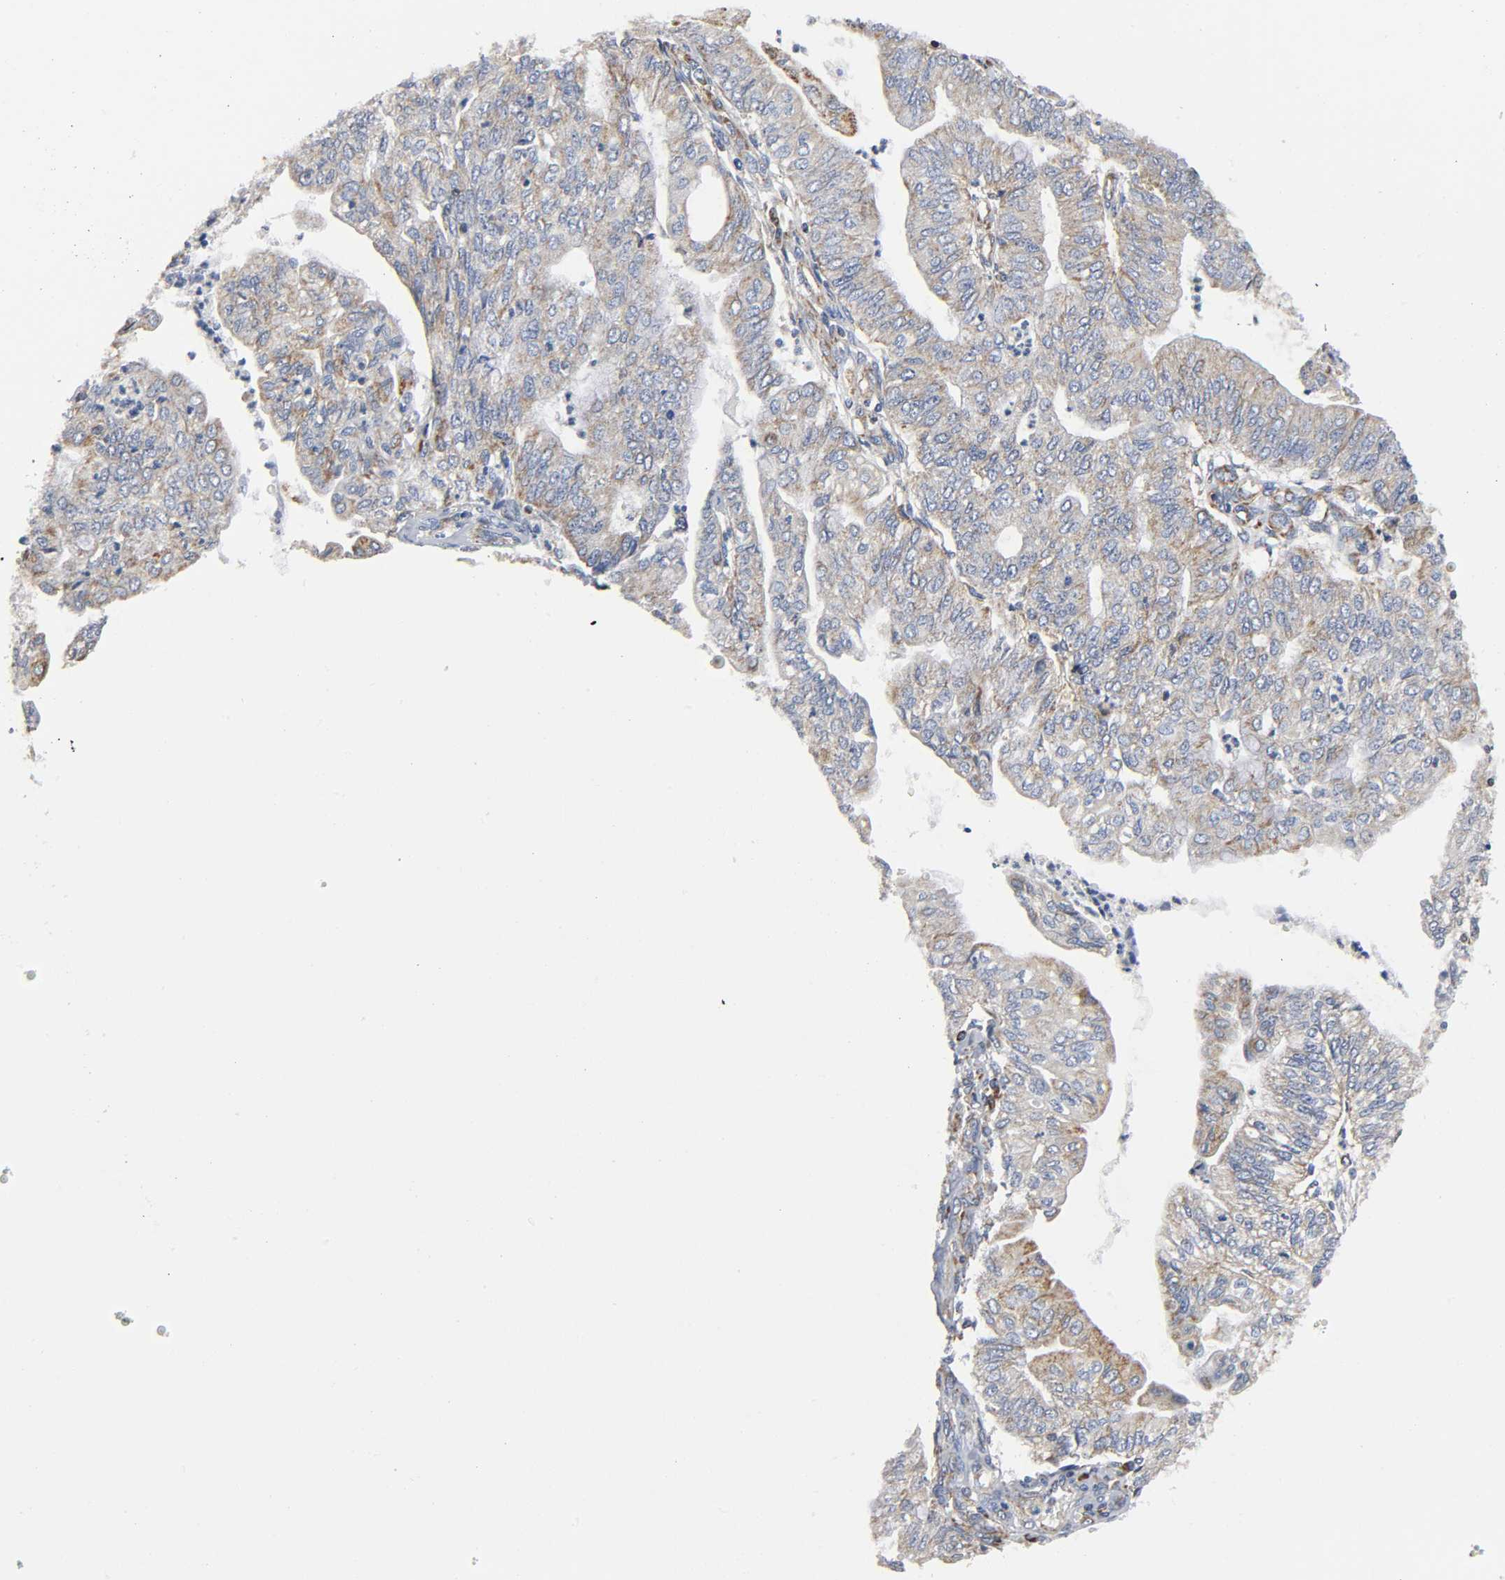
{"staining": {"intensity": "weak", "quantity": "25%-75%", "location": "cytoplasmic/membranous"}, "tissue": "endometrial cancer", "cell_type": "Tumor cells", "image_type": "cancer", "snomed": [{"axis": "morphology", "description": "Adenocarcinoma, NOS"}, {"axis": "topography", "description": "Endometrium"}], "caption": "Adenocarcinoma (endometrial) stained with a protein marker reveals weak staining in tumor cells.", "gene": "BAK1", "patient": {"sex": "female", "age": 59}}